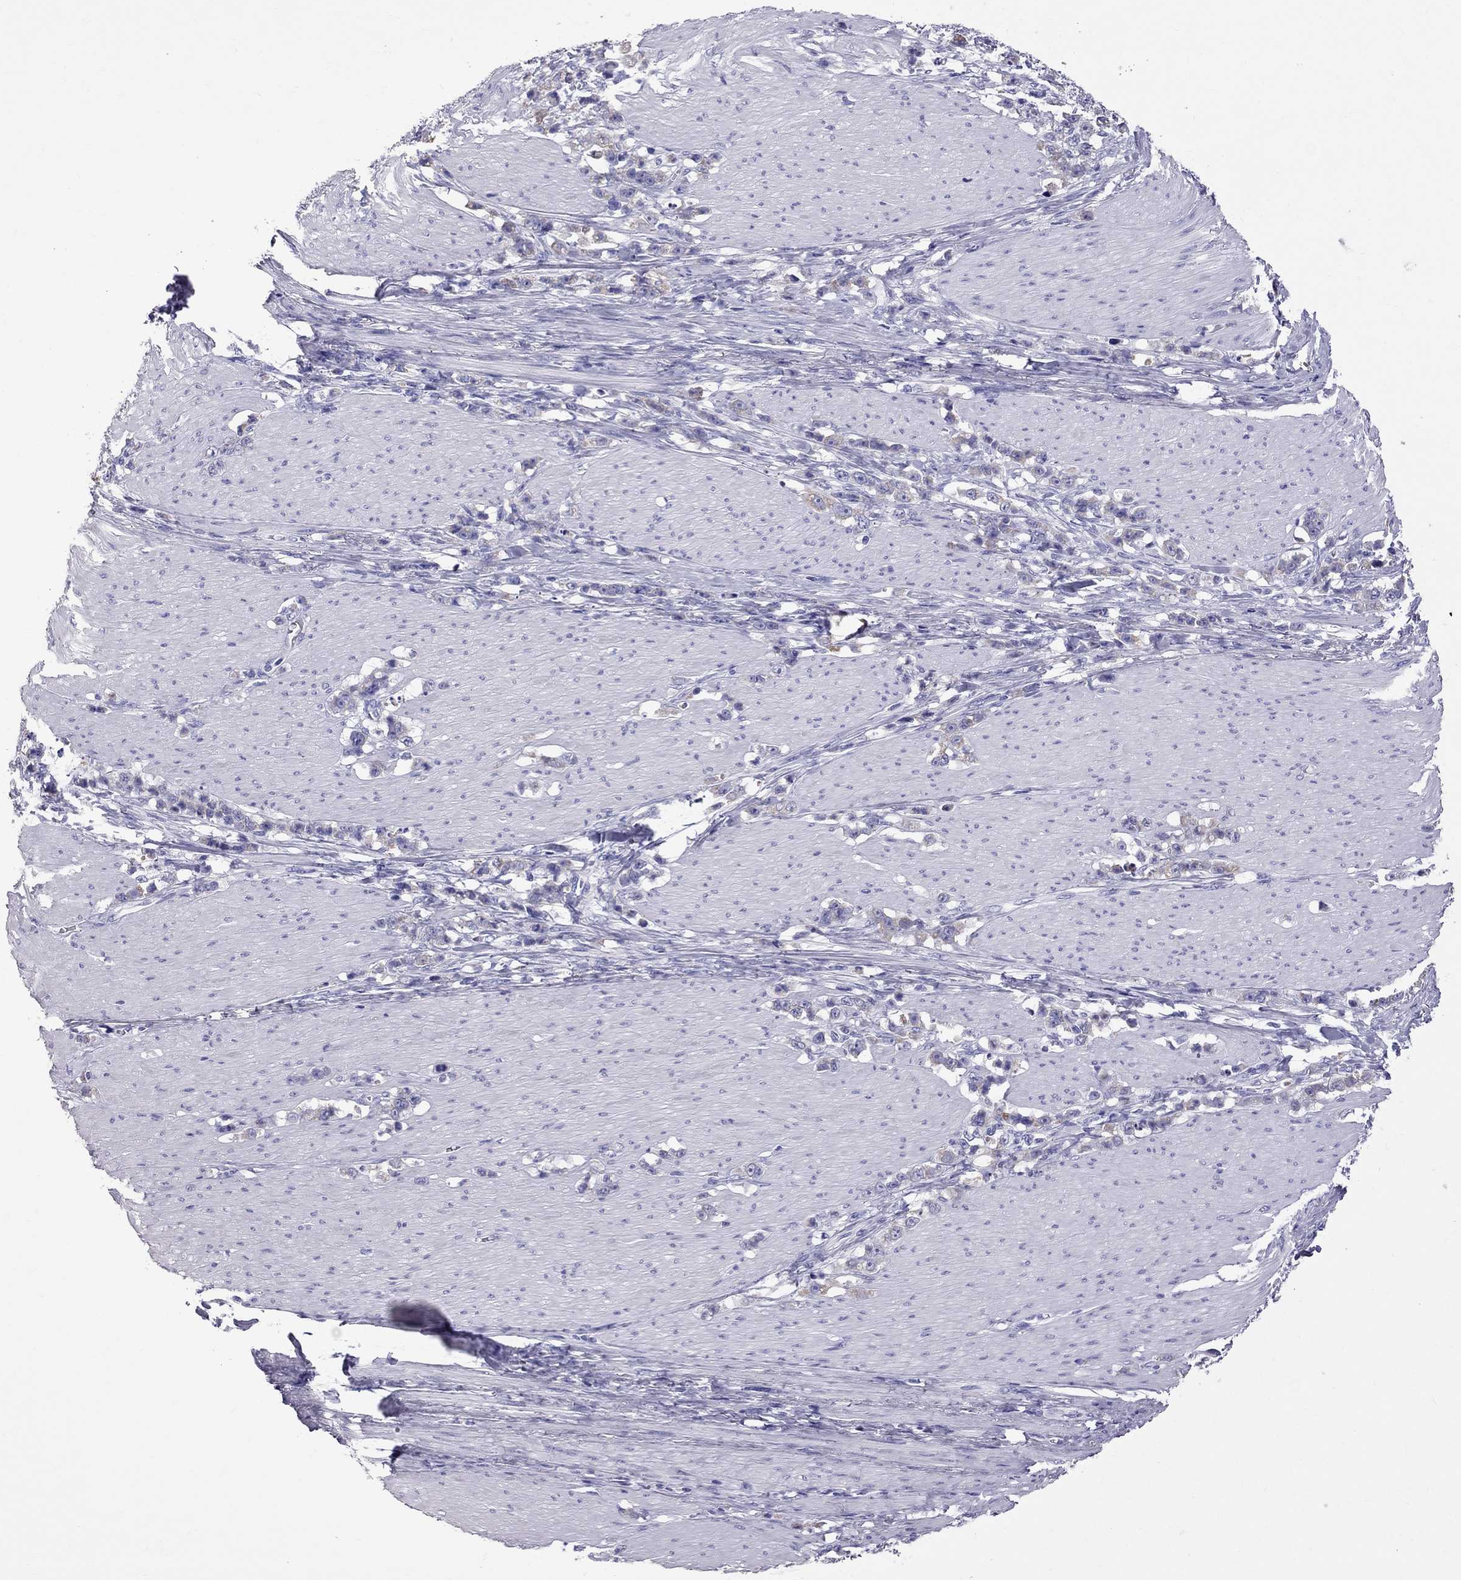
{"staining": {"intensity": "weak", "quantity": "<25%", "location": "cytoplasmic/membranous"}, "tissue": "stomach cancer", "cell_type": "Tumor cells", "image_type": "cancer", "snomed": [{"axis": "morphology", "description": "Adenocarcinoma, NOS"}, {"axis": "topography", "description": "Stomach, lower"}], "caption": "High magnification brightfield microscopy of stomach adenocarcinoma stained with DAB (3,3'-diaminobenzidine) (brown) and counterstained with hematoxylin (blue): tumor cells show no significant positivity.", "gene": "TTLL13", "patient": {"sex": "male", "age": 88}}